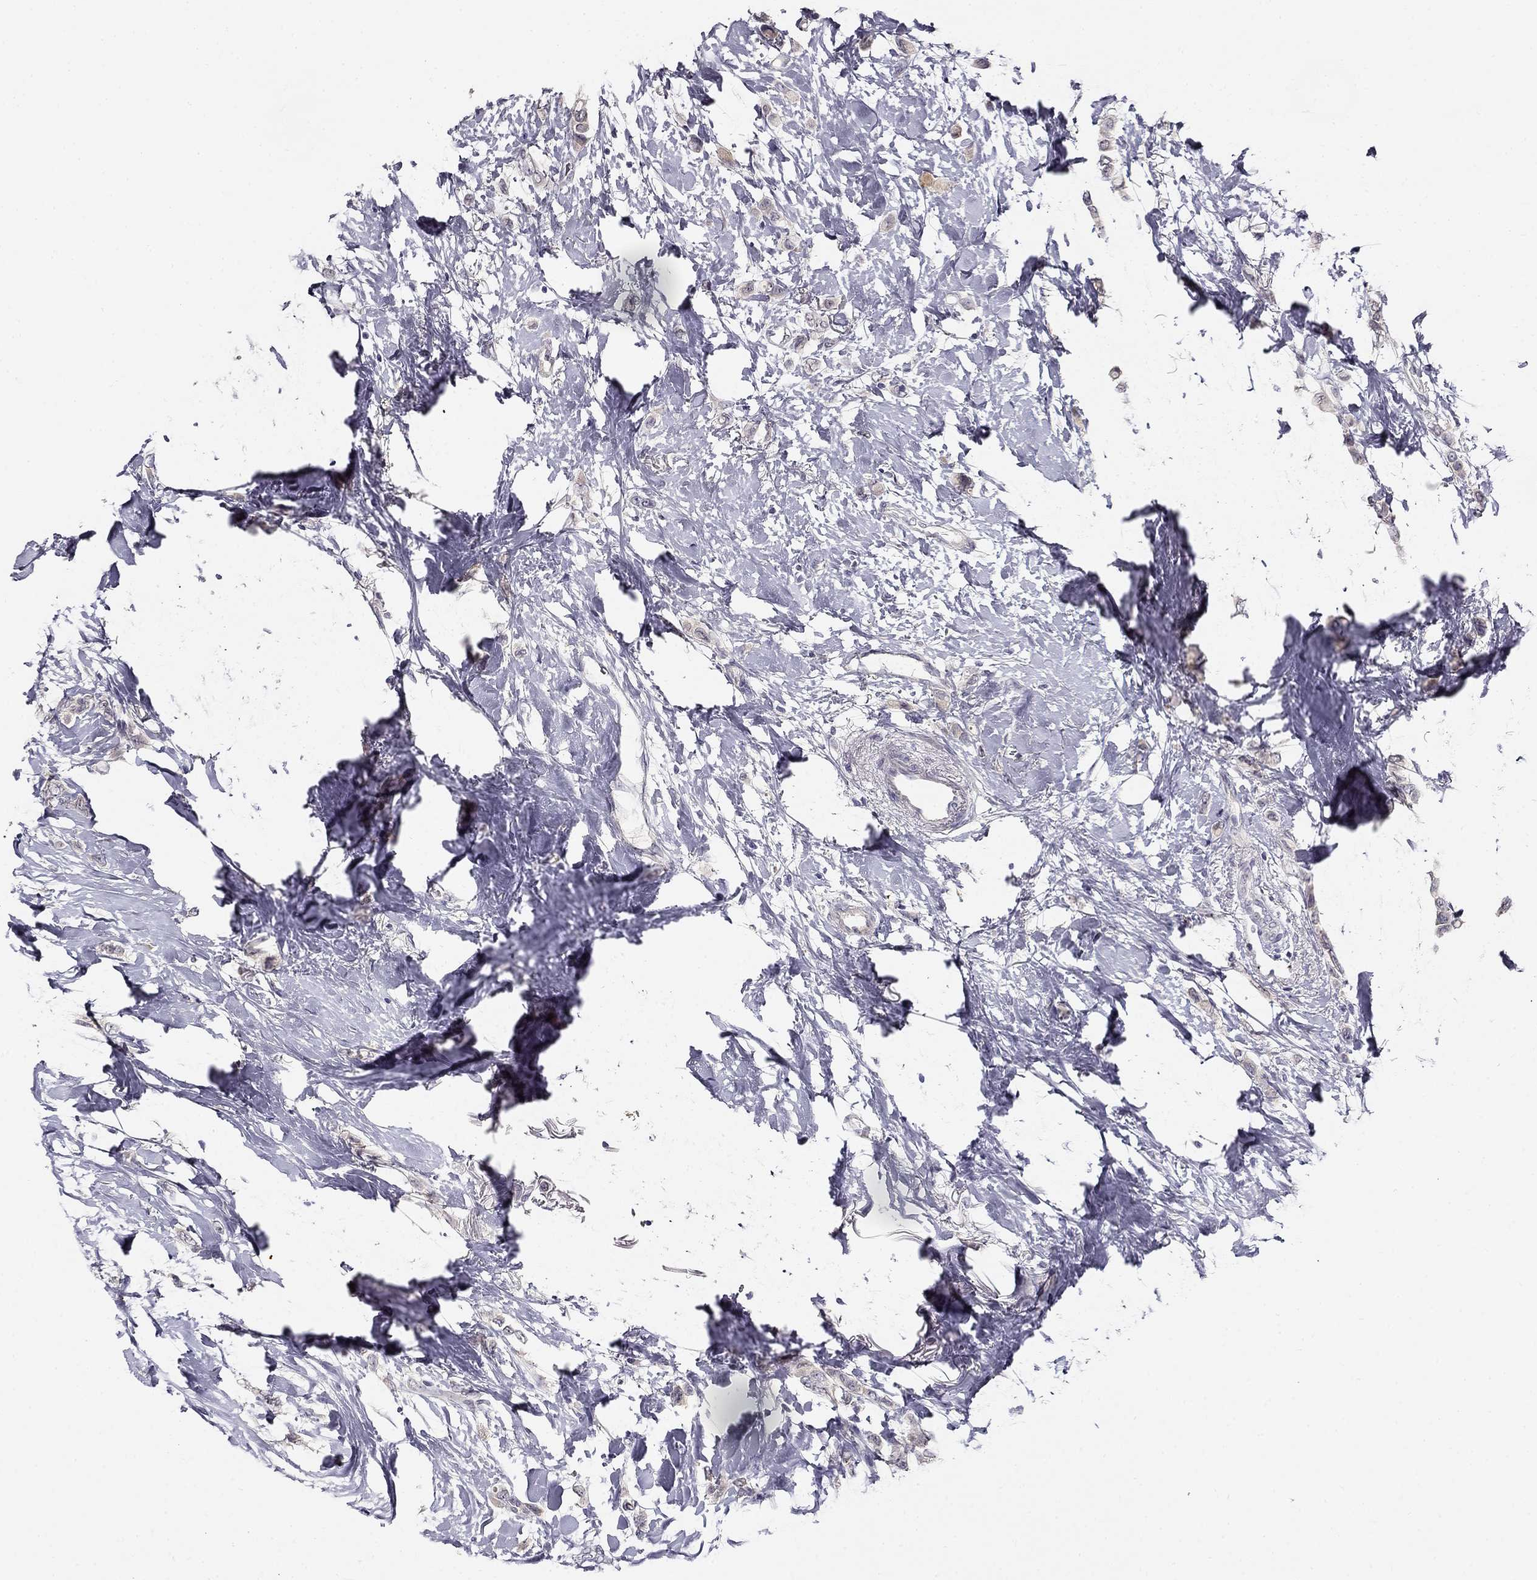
{"staining": {"intensity": "negative", "quantity": "none", "location": "none"}, "tissue": "breast cancer", "cell_type": "Tumor cells", "image_type": "cancer", "snomed": [{"axis": "morphology", "description": "Lobular carcinoma"}, {"axis": "topography", "description": "Breast"}], "caption": "High power microscopy micrograph of an immunohistochemistry image of breast lobular carcinoma, revealing no significant positivity in tumor cells.", "gene": "CNR1", "patient": {"sex": "female", "age": 66}}